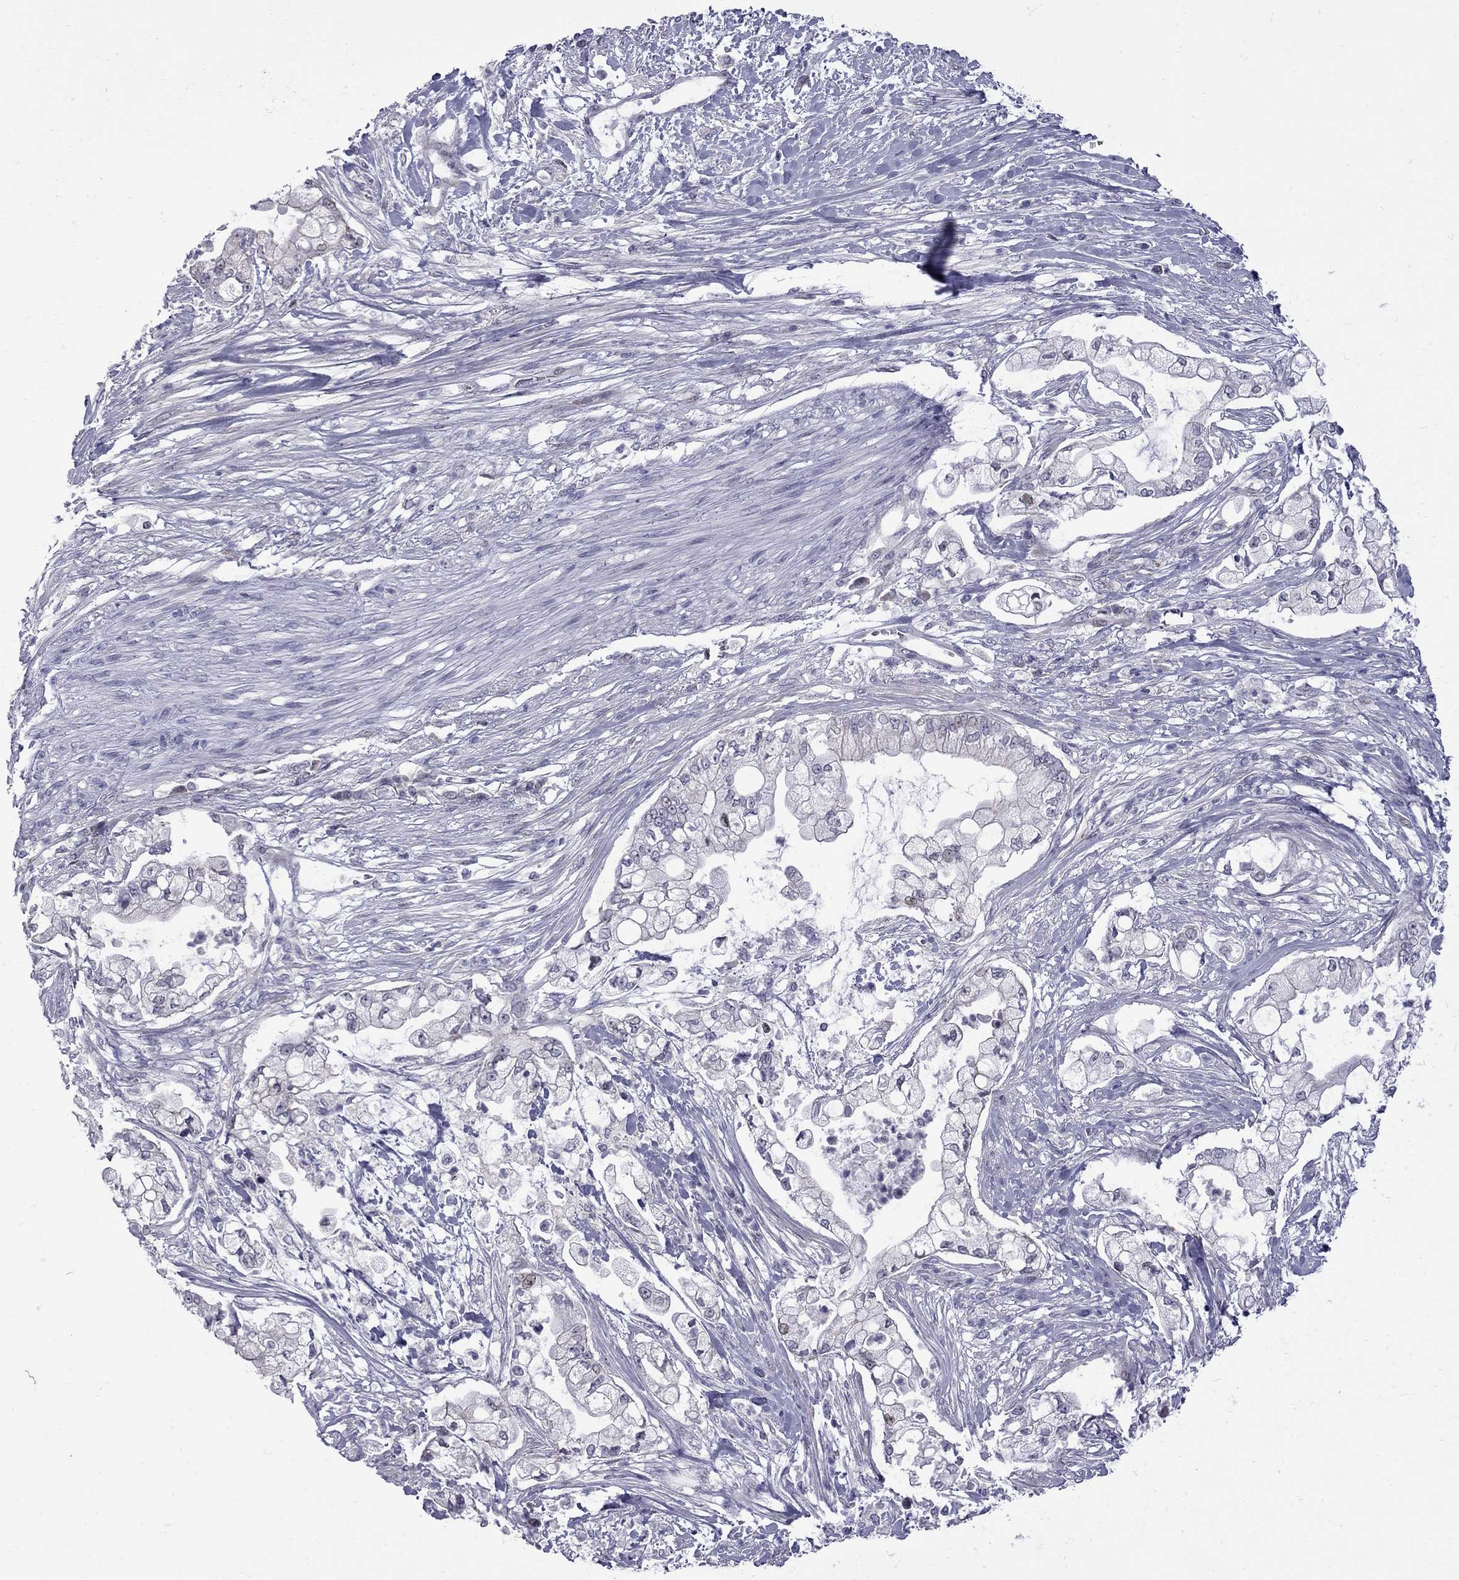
{"staining": {"intensity": "weak", "quantity": "<25%", "location": "cytoplasmic/membranous"}, "tissue": "pancreatic cancer", "cell_type": "Tumor cells", "image_type": "cancer", "snomed": [{"axis": "morphology", "description": "Adenocarcinoma, NOS"}, {"axis": "topography", "description": "Pancreas"}], "caption": "This is a micrograph of immunohistochemistry staining of adenocarcinoma (pancreatic), which shows no expression in tumor cells.", "gene": "NRARP", "patient": {"sex": "female", "age": 69}}